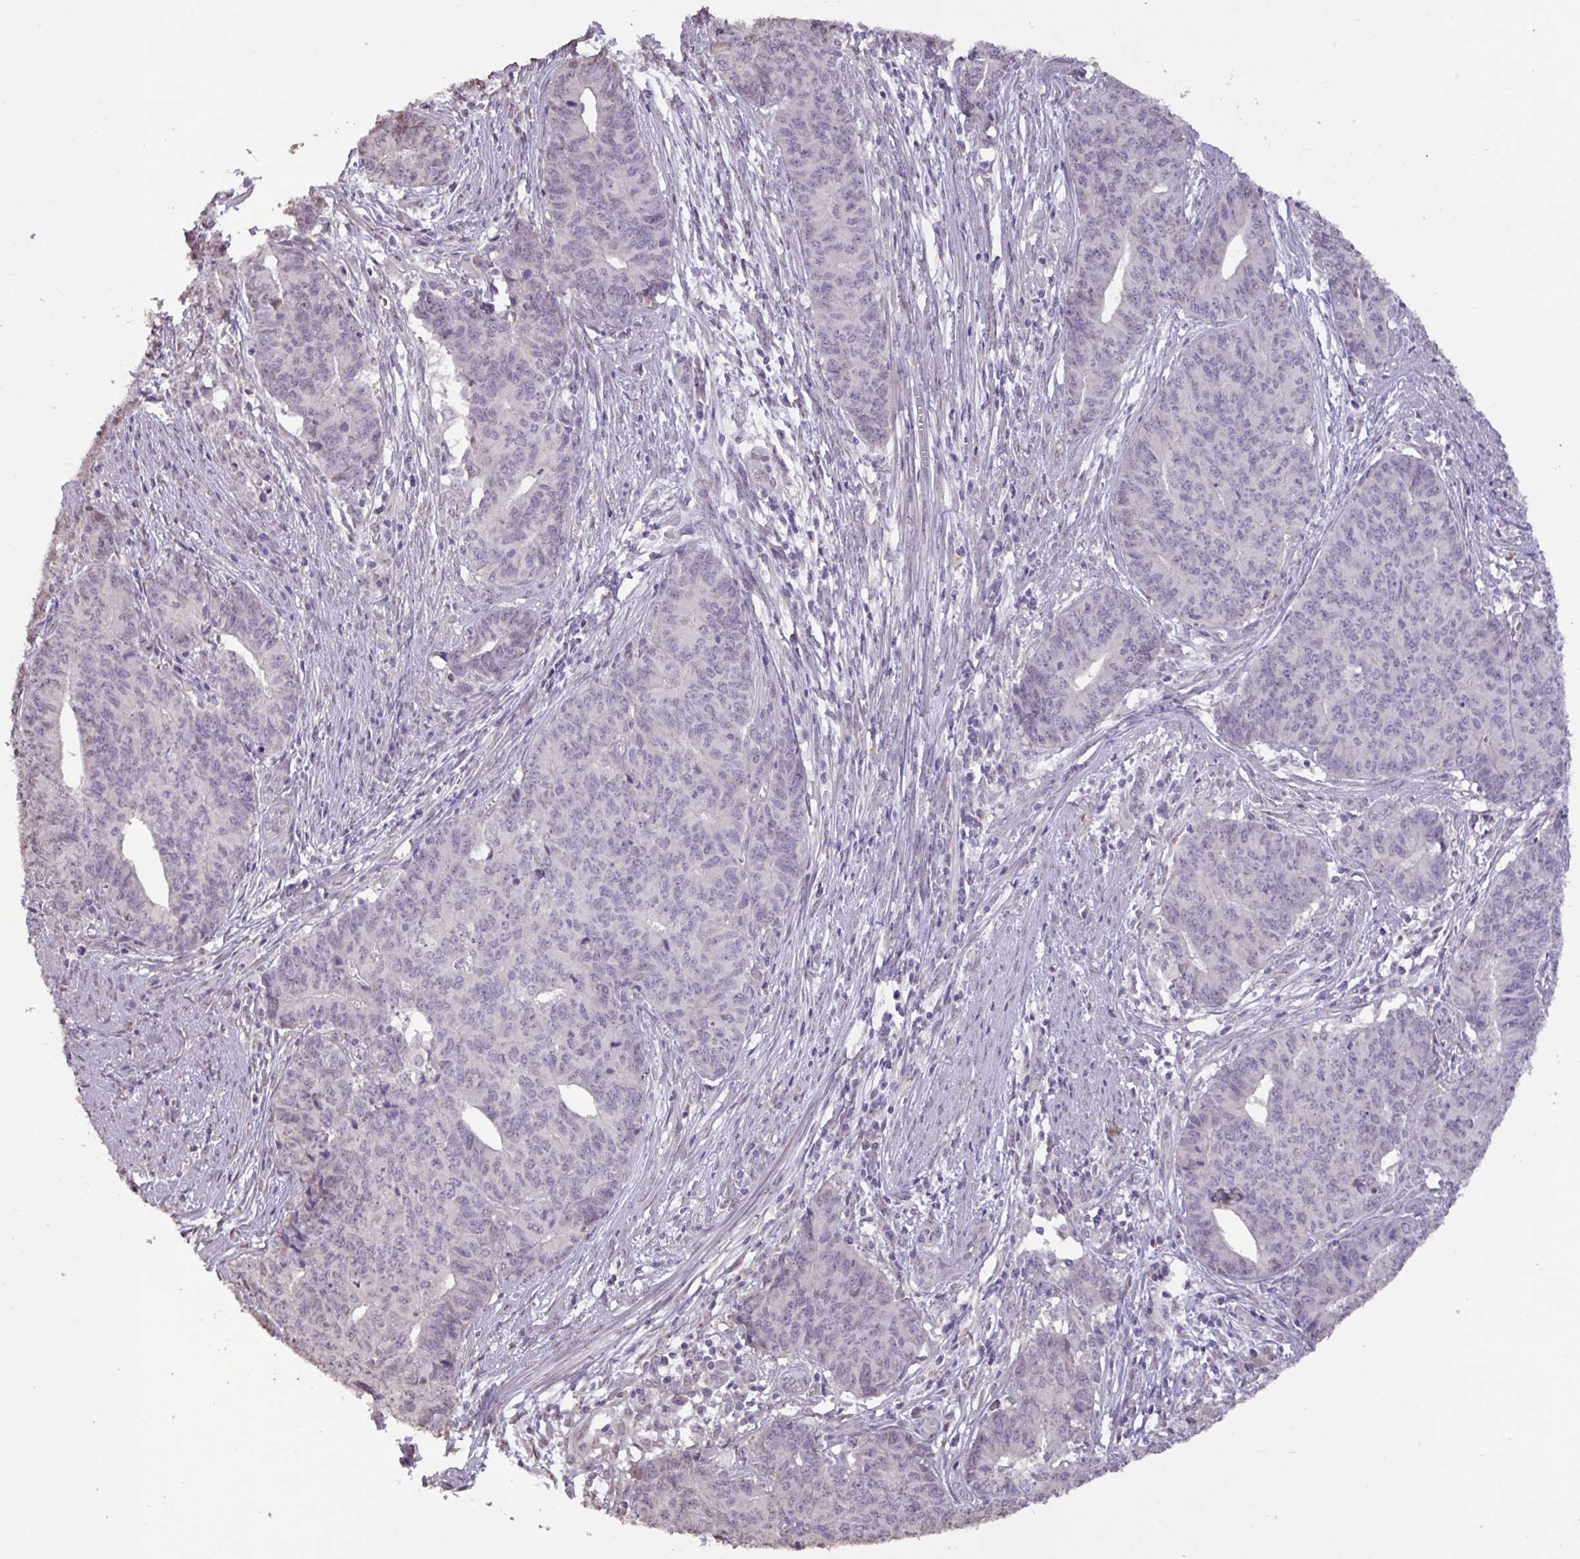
{"staining": {"intensity": "negative", "quantity": "none", "location": "none"}, "tissue": "endometrial cancer", "cell_type": "Tumor cells", "image_type": "cancer", "snomed": [{"axis": "morphology", "description": "Adenocarcinoma, NOS"}, {"axis": "topography", "description": "Endometrium"}], "caption": "Image shows no protein positivity in tumor cells of endometrial cancer (adenocarcinoma) tissue.", "gene": "L3MBTL3", "patient": {"sex": "female", "age": 59}}